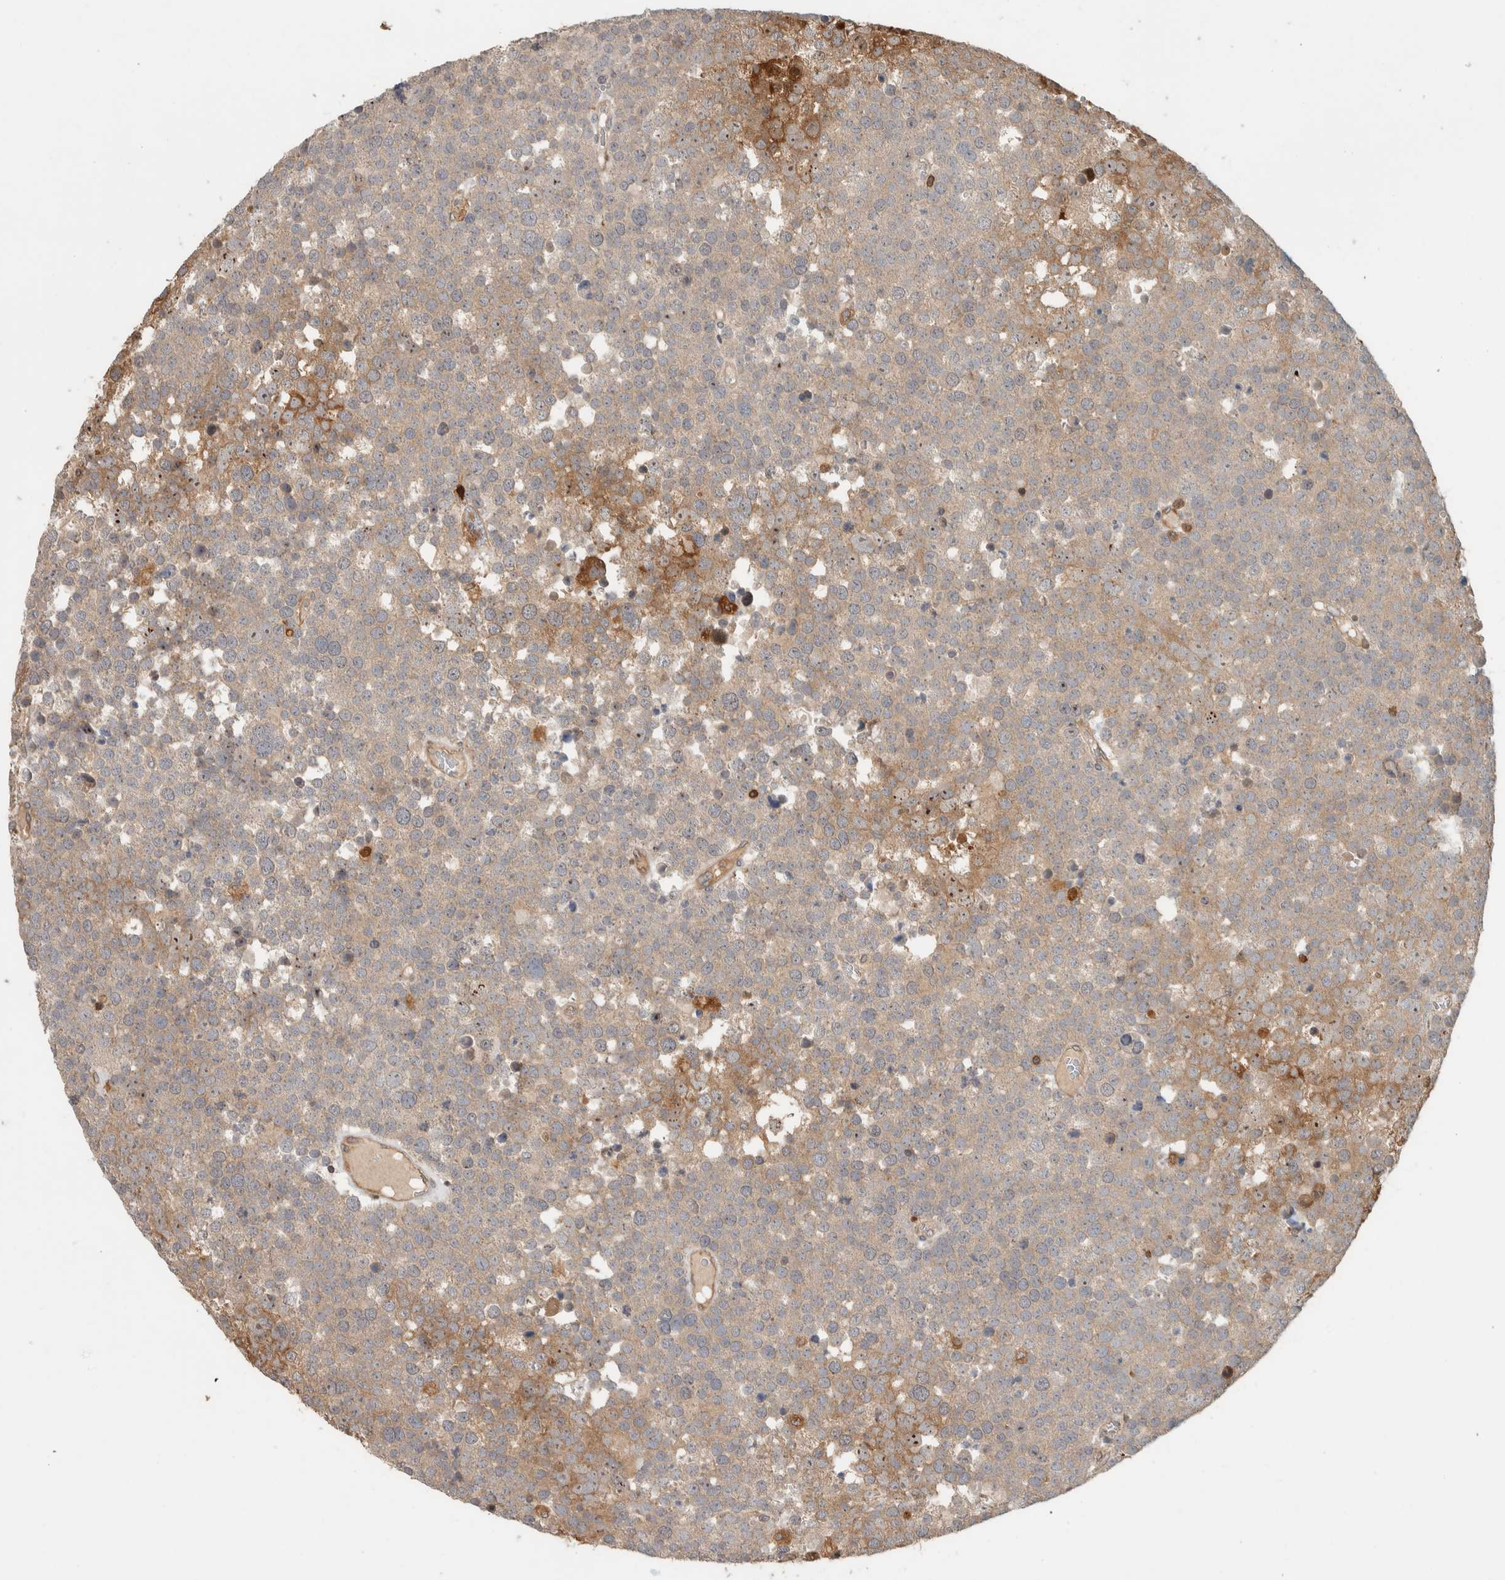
{"staining": {"intensity": "moderate", "quantity": "25%-75%", "location": "cytoplasmic/membranous"}, "tissue": "testis cancer", "cell_type": "Tumor cells", "image_type": "cancer", "snomed": [{"axis": "morphology", "description": "Seminoma, NOS"}, {"axis": "topography", "description": "Testis"}], "caption": "Protein expression analysis of testis seminoma reveals moderate cytoplasmic/membranous positivity in approximately 25%-75% of tumor cells.", "gene": "CNTROB", "patient": {"sex": "male", "age": 71}}